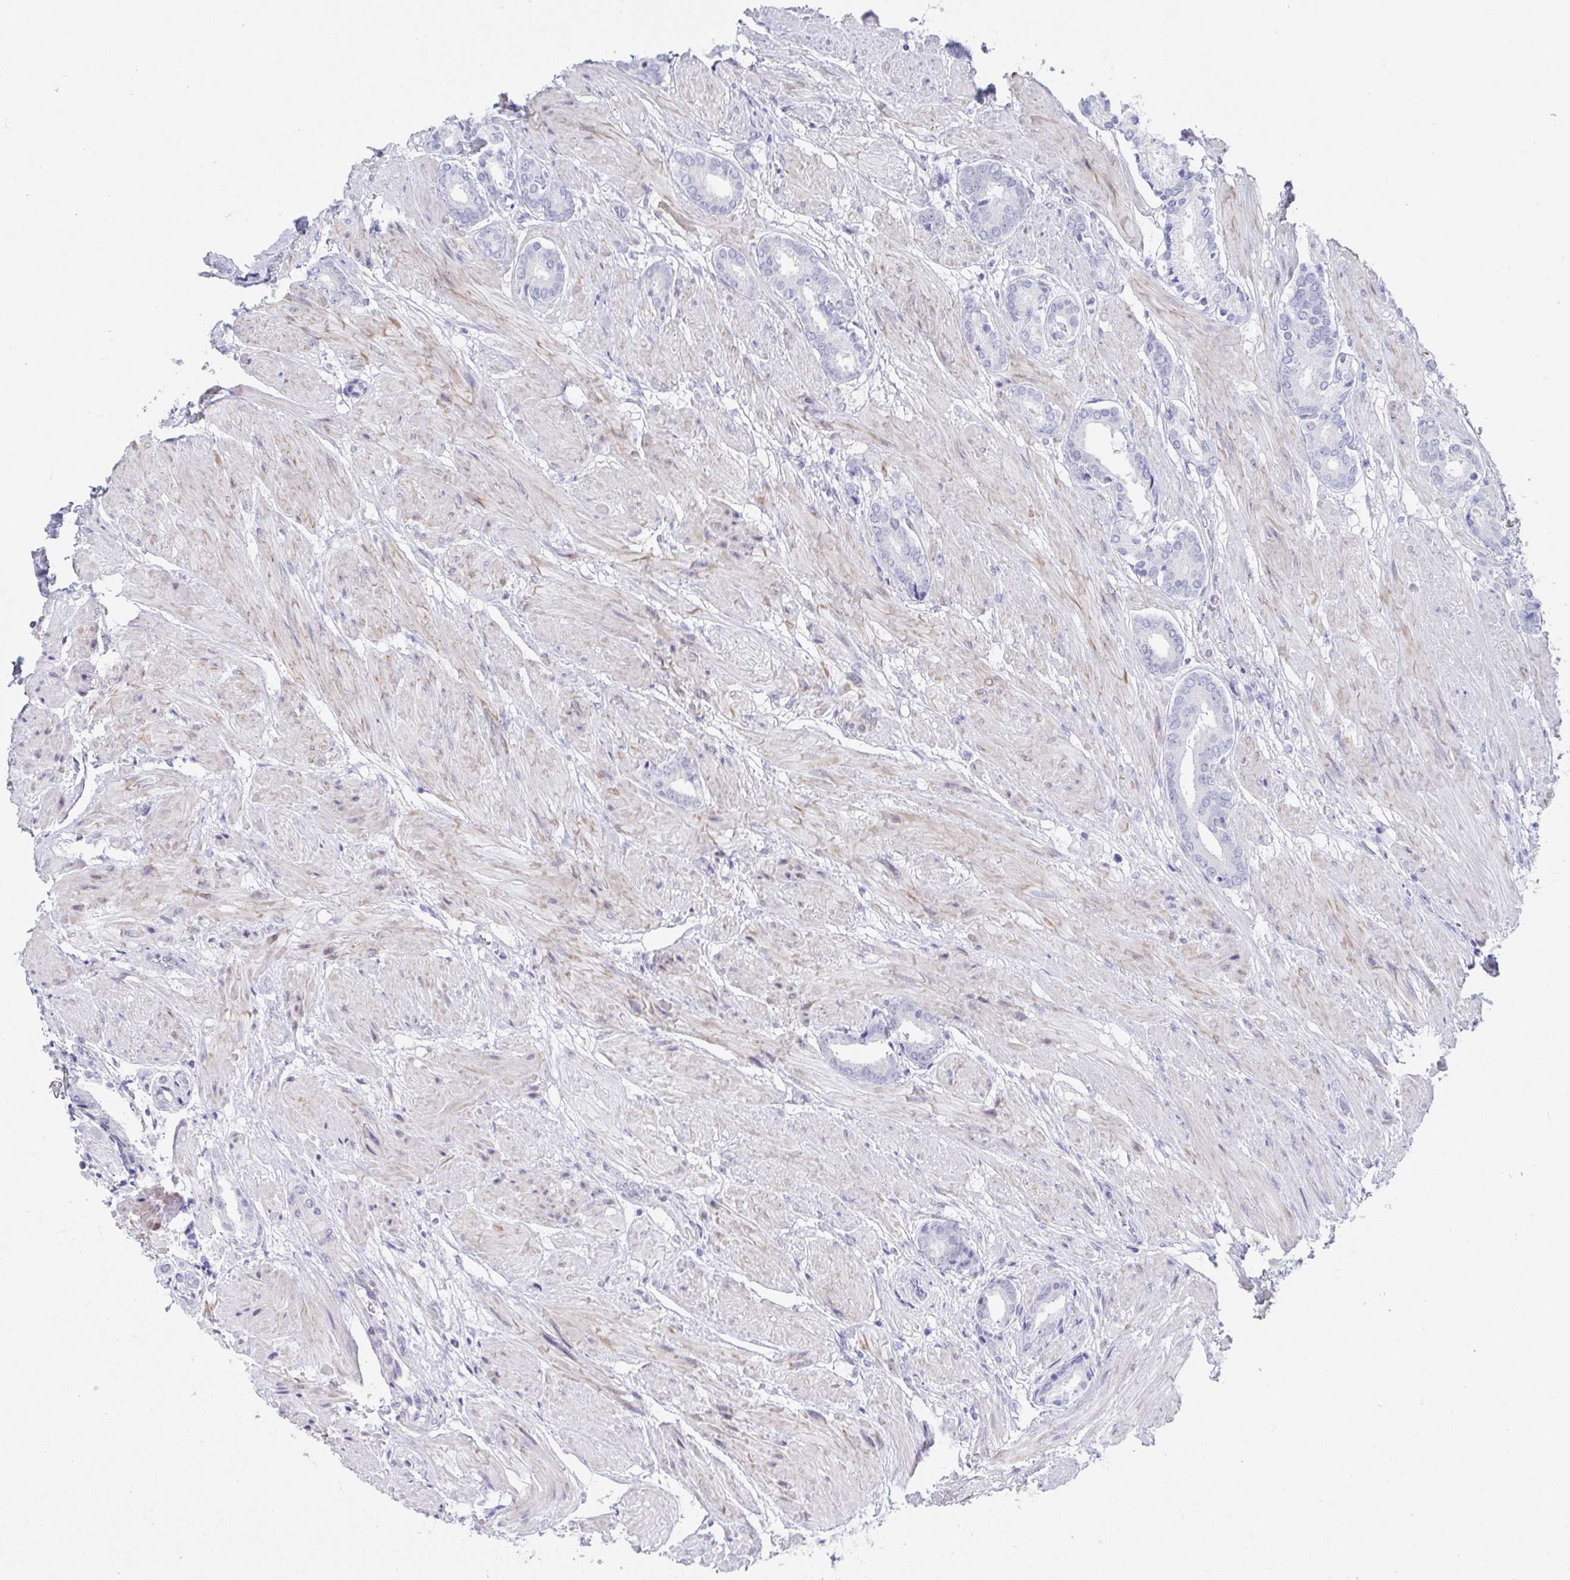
{"staining": {"intensity": "negative", "quantity": "none", "location": "none"}, "tissue": "prostate cancer", "cell_type": "Tumor cells", "image_type": "cancer", "snomed": [{"axis": "morphology", "description": "Adenocarcinoma, High grade"}, {"axis": "topography", "description": "Prostate"}], "caption": "Tumor cells show no significant protein staining in prostate cancer (high-grade adenocarcinoma).", "gene": "MFSD4A", "patient": {"sex": "male", "age": 56}}